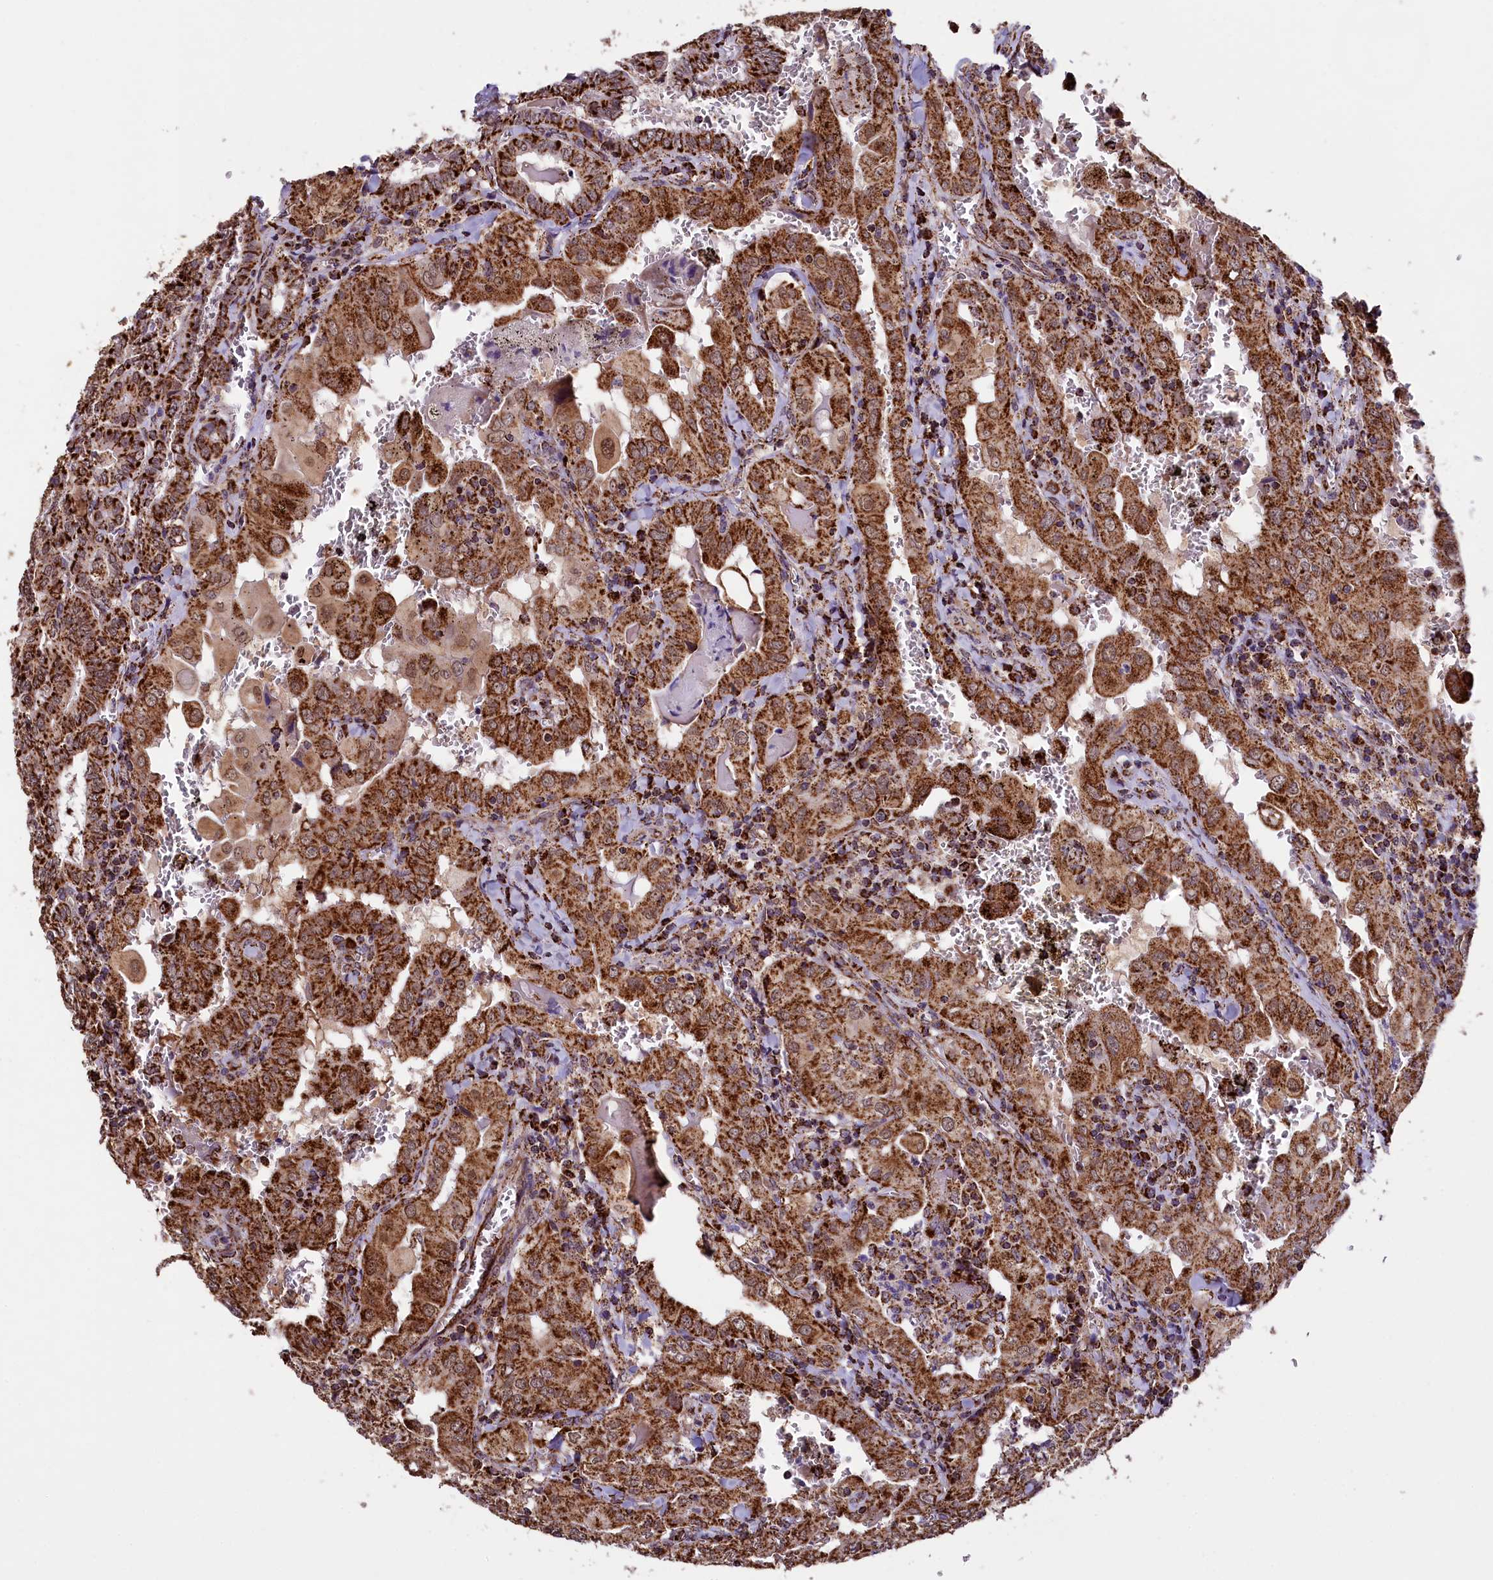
{"staining": {"intensity": "strong", "quantity": ">75%", "location": "cytoplasmic/membranous"}, "tissue": "thyroid cancer", "cell_type": "Tumor cells", "image_type": "cancer", "snomed": [{"axis": "morphology", "description": "Papillary adenocarcinoma, NOS"}, {"axis": "topography", "description": "Thyroid gland"}], "caption": "IHC (DAB (3,3'-diaminobenzidine)) staining of thyroid cancer demonstrates strong cytoplasmic/membranous protein expression in approximately >75% of tumor cells.", "gene": "KLC2", "patient": {"sex": "female", "age": 72}}